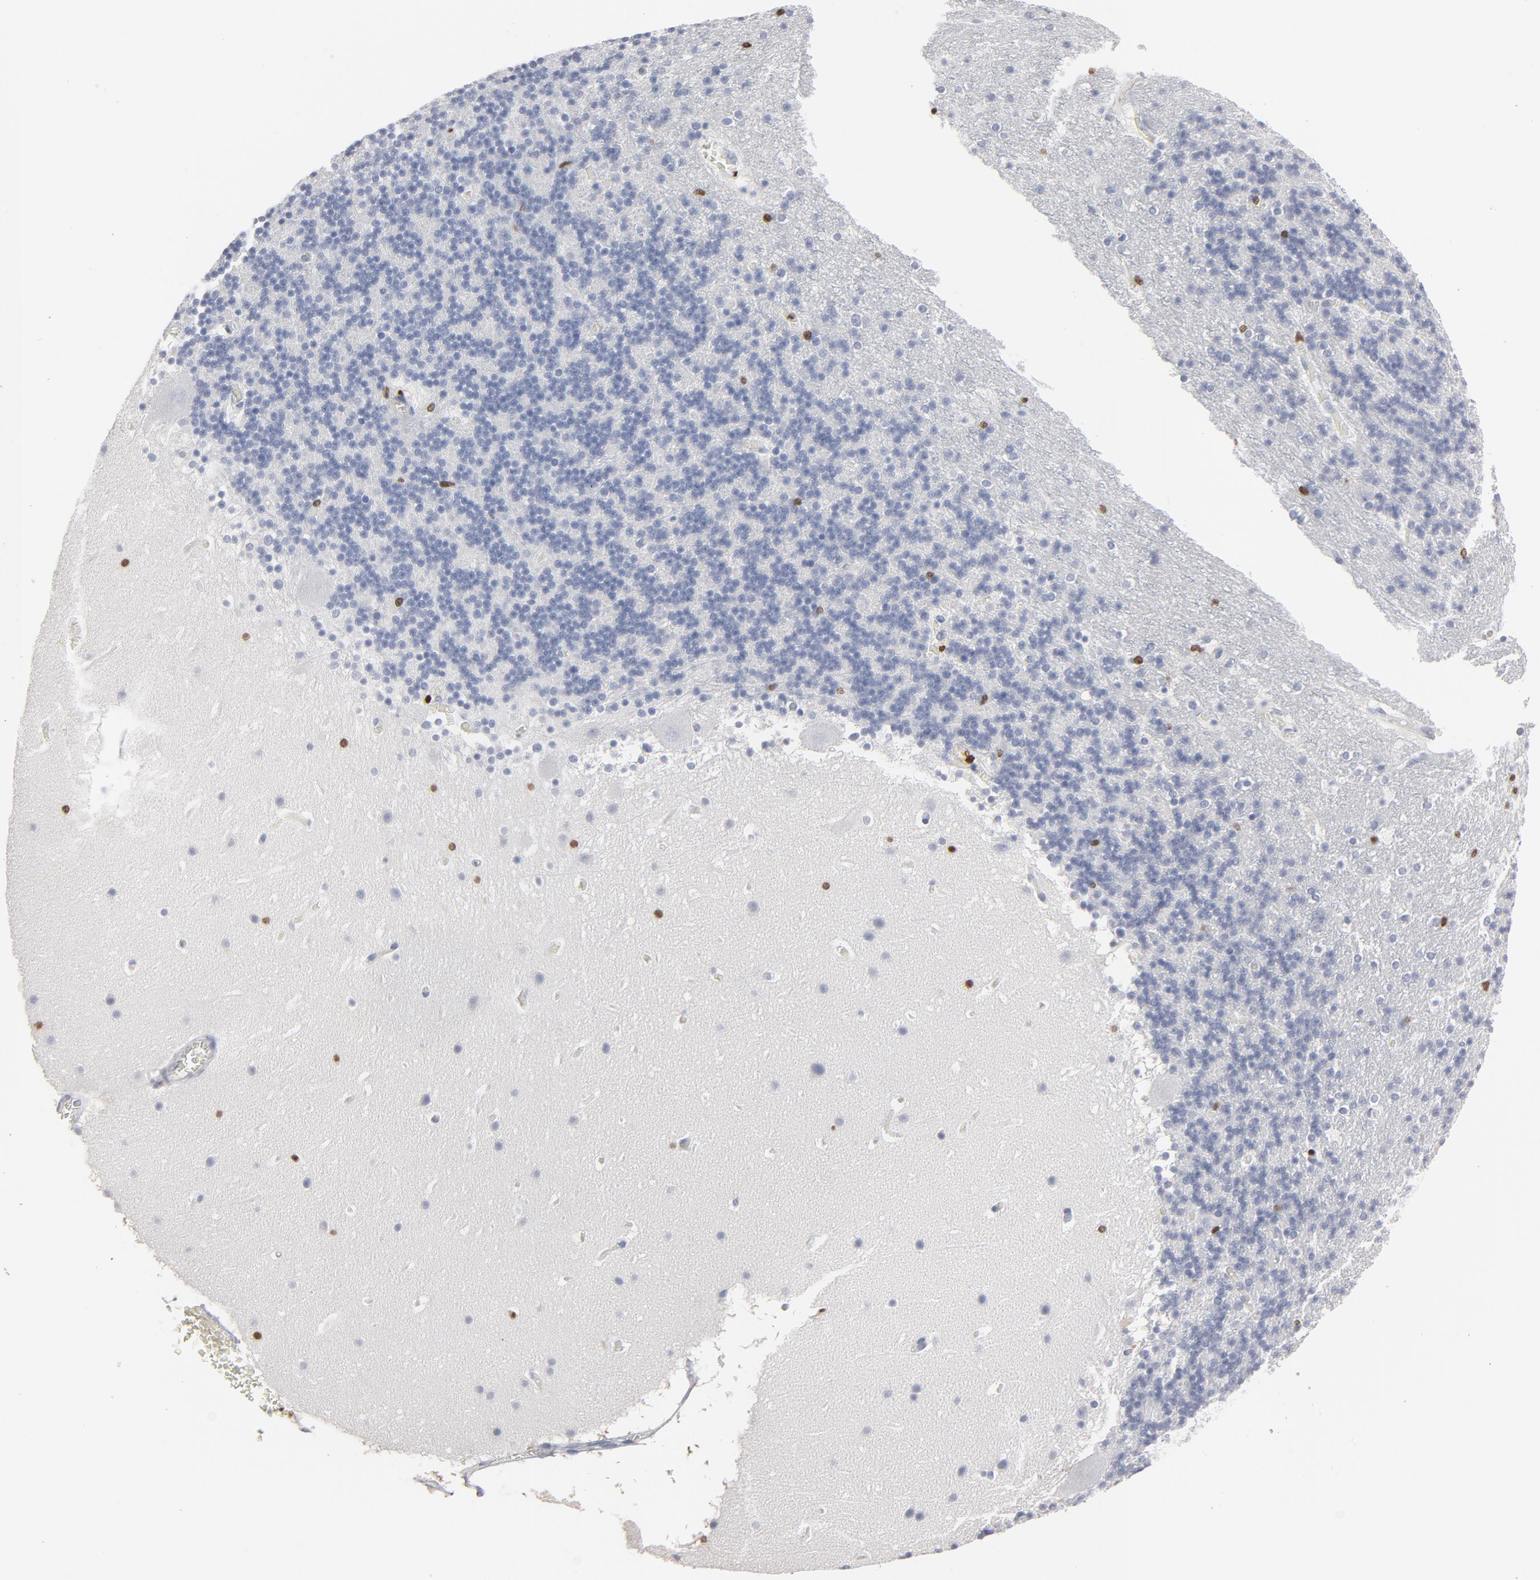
{"staining": {"intensity": "moderate", "quantity": "<25%", "location": "nuclear"}, "tissue": "cerebellum", "cell_type": "Cells in granular layer", "image_type": "normal", "snomed": [{"axis": "morphology", "description": "Normal tissue, NOS"}, {"axis": "topography", "description": "Cerebellum"}], "caption": "The immunohistochemical stain labels moderate nuclear staining in cells in granular layer of benign cerebellum.", "gene": "SPI1", "patient": {"sex": "male", "age": 45}}